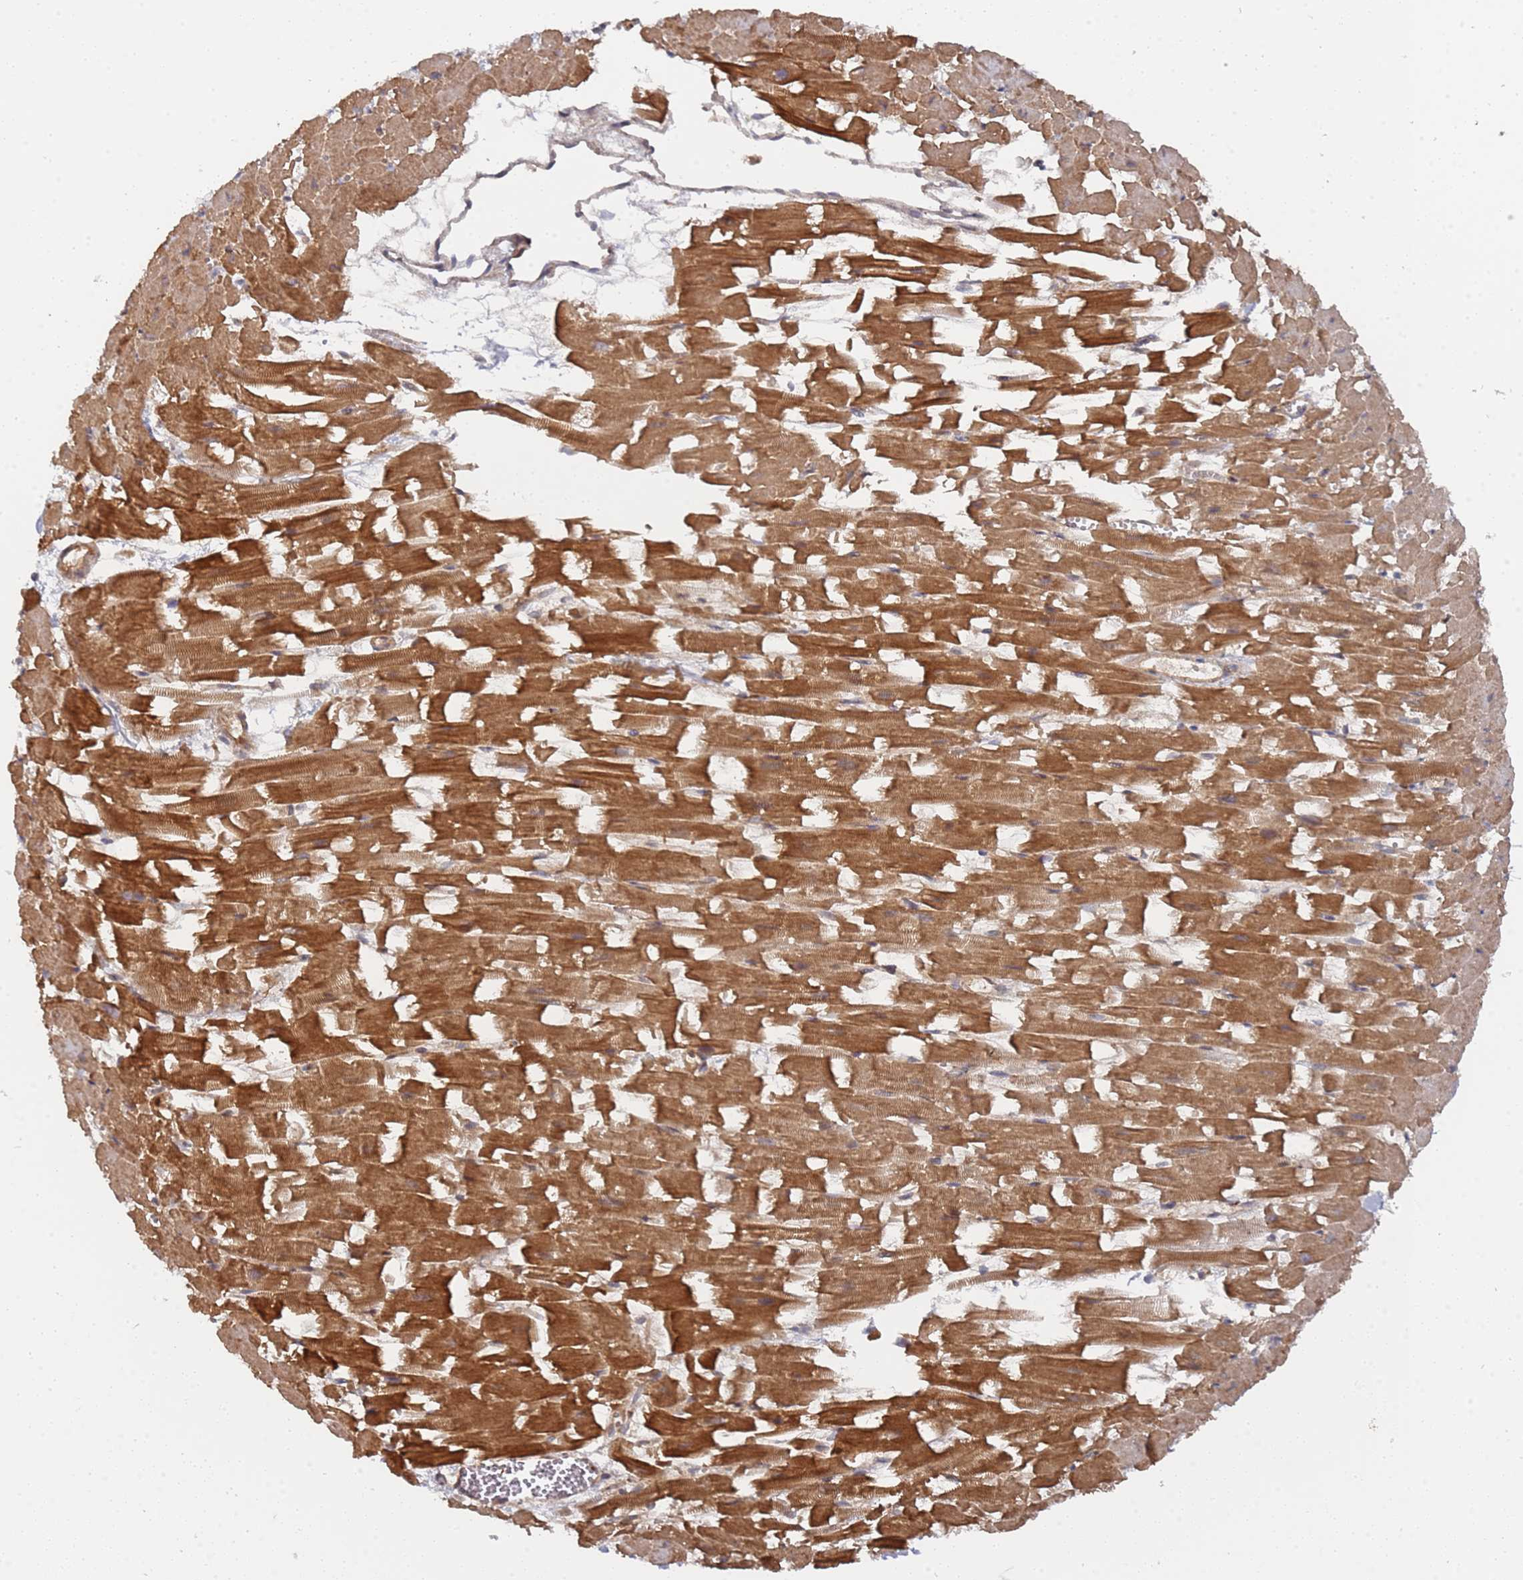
{"staining": {"intensity": "strong", "quantity": ">75%", "location": "cytoplasmic/membranous"}, "tissue": "heart muscle", "cell_type": "Cardiomyocytes", "image_type": "normal", "snomed": [{"axis": "morphology", "description": "Normal tissue, NOS"}, {"axis": "topography", "description": "Heart"}], "caption": "A histopathology image of human heart muscle stained for a protein reveals strong cytoplasmic/membranous brown staining in cardiomyocytes. Using DAB (brown) and hematoxylin (blue) stains, captured at high magnification using brightfield microscopy.", "gene": "DDX60", "patient": {"sex": "female", "age": 64}}